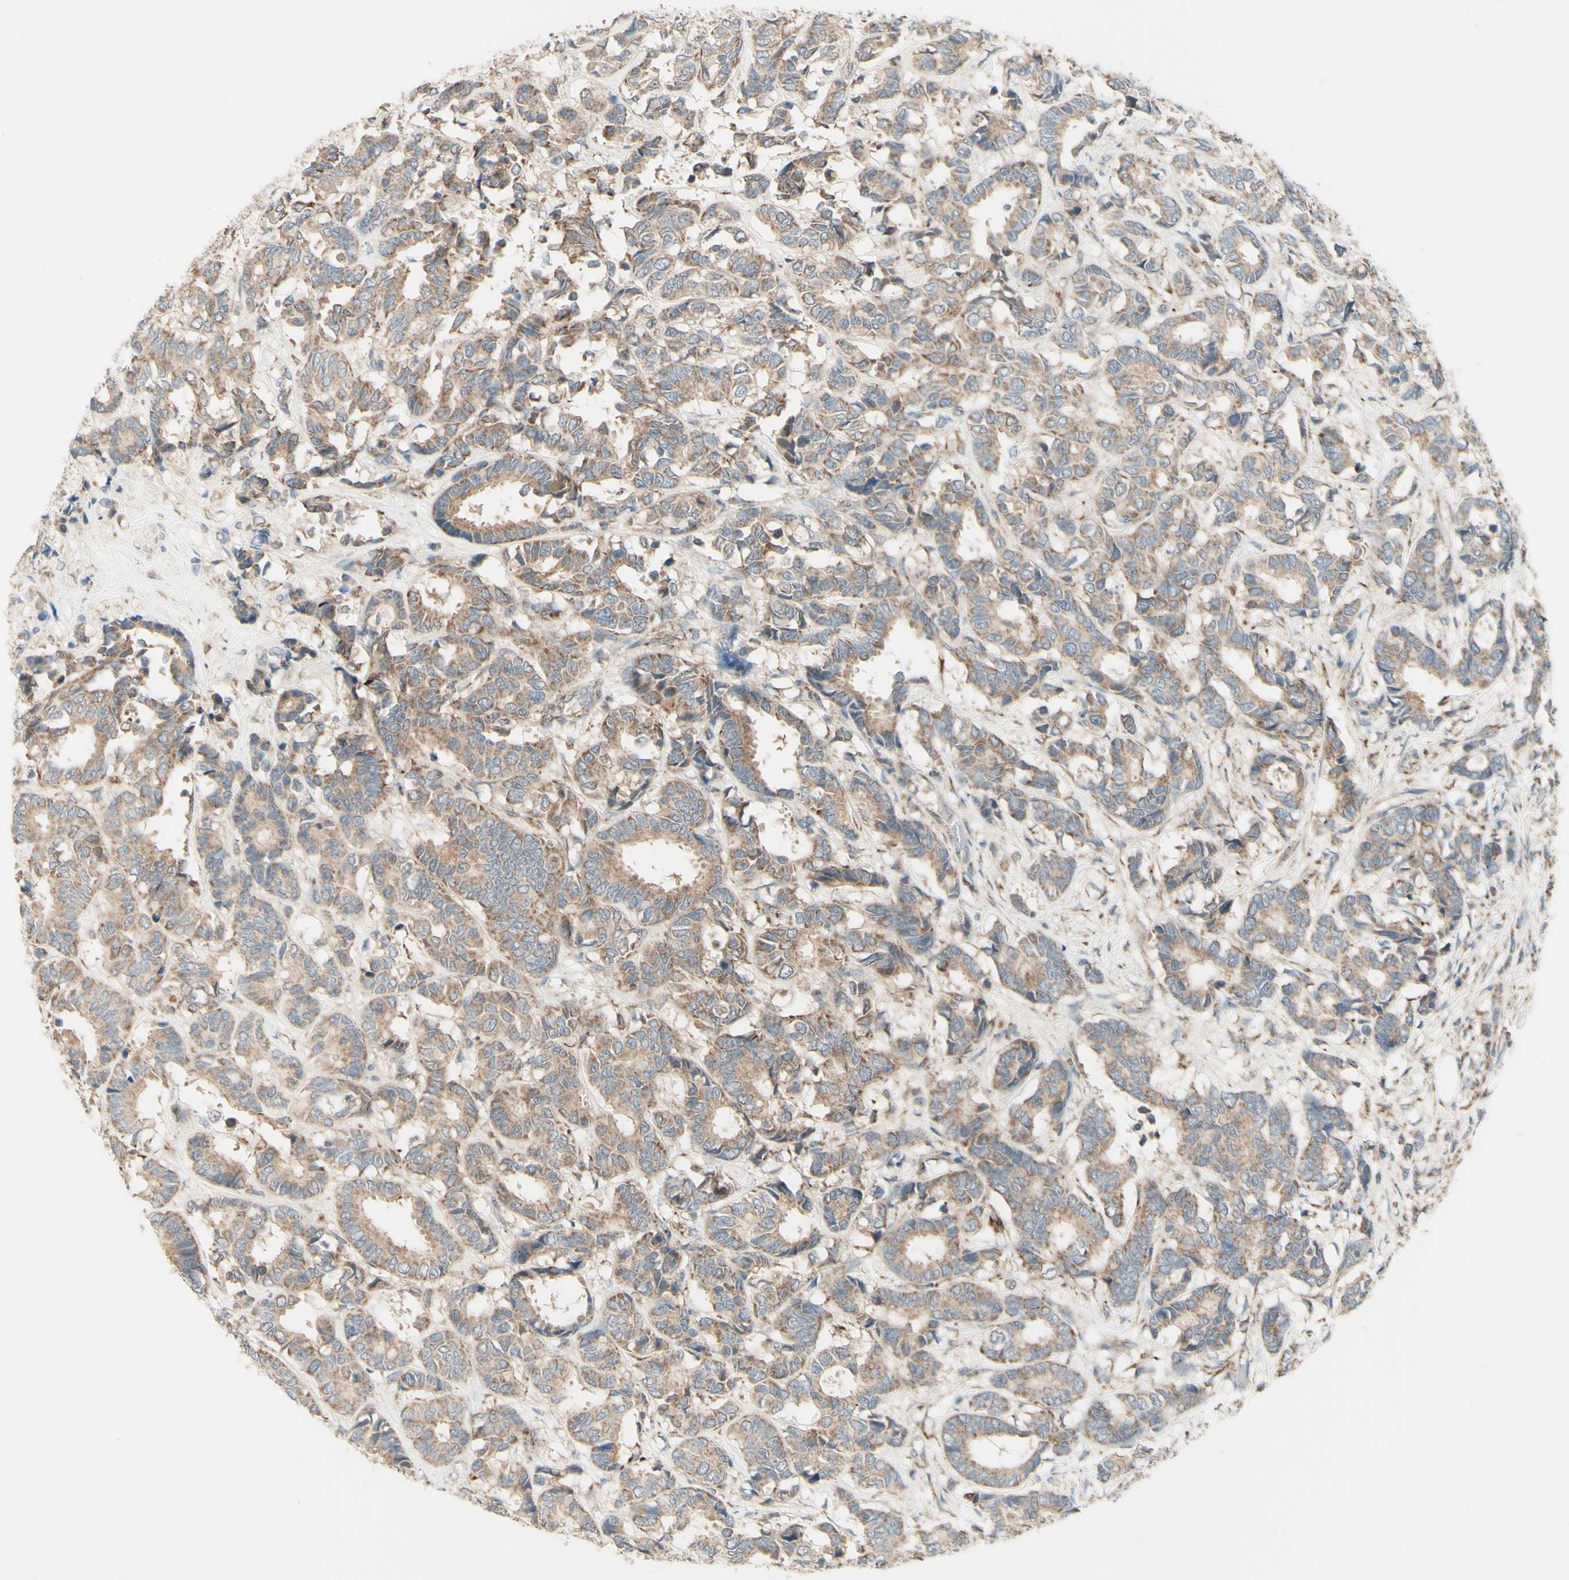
{"staining": {"intensity": "weak", "quantity": ">75%", "location": "cytoplasmic/membranous"}, "tissue": "breast cancer", "cell_type": "Tumor cells", "image_type": "cancer", "snomed": [{"axis": "morphology", "description": "Duct carcinoma"}, {"axis": "topography", "description": "Breast"}], "caption": "Human breast cancer stained with a brown dye shows weak cytoplasmic/membranous positive expression in about >75% of tumor cells.", "gene": "ARMC10", "patient": {"sex": "female", "age": 87}}